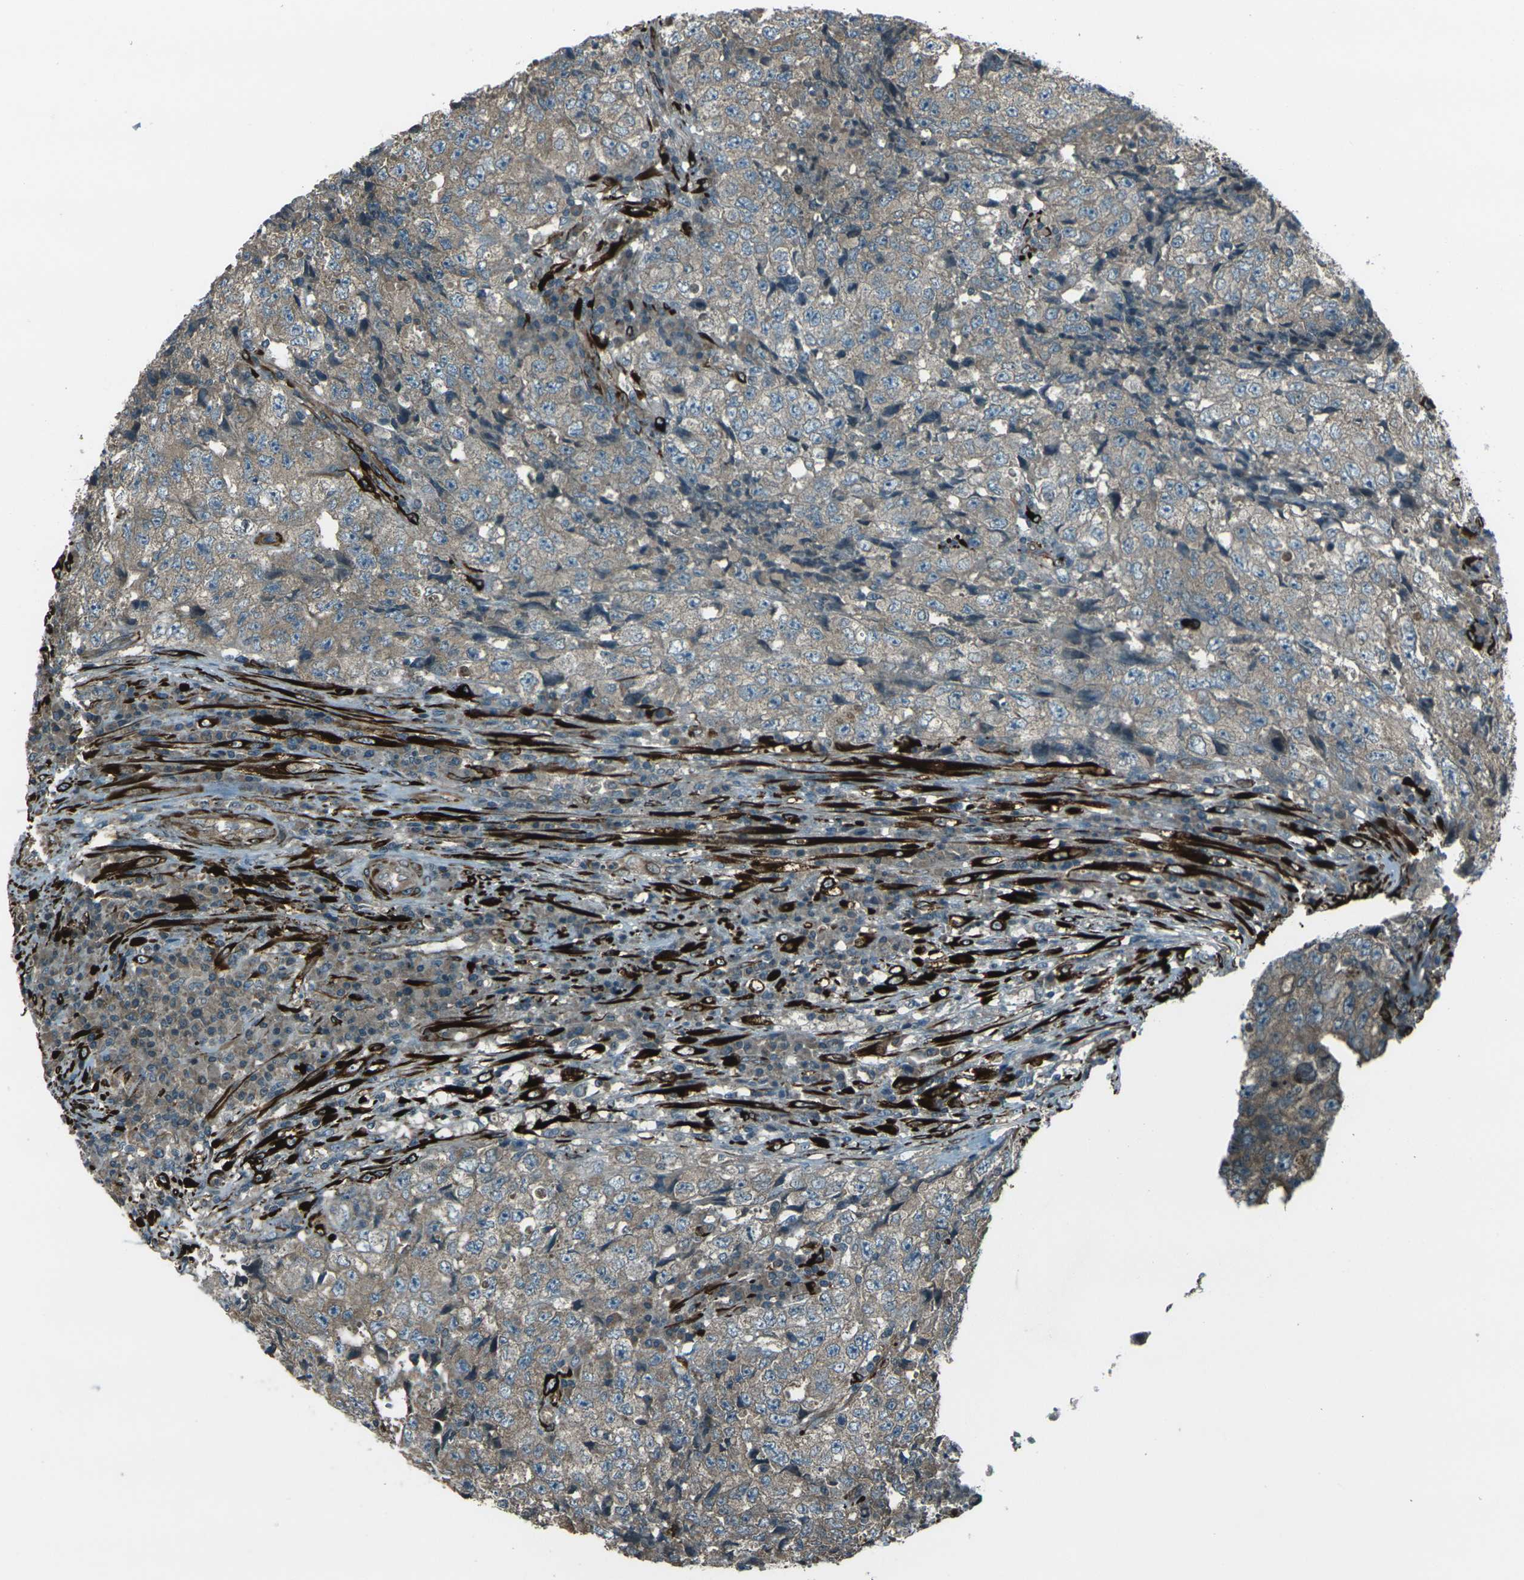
{"staining": {"intensity": "weak", "quantity": ">75%", "location": "cytoplasmic/membranous"}, "tissue": "testis cancer", "cell_type": "Tumor cells", "image_type": "cancer", "snomed": [{"axis": "morphology", "description": "Necrosis, NOS"}, {"axis": "morphology", "description": "Carcinoma, Embryonal, NOS"}, {"axis": "topography", "description": "Testis"}], "caption": "Immunohistochemical staining of human embryonal carcinoma (testis) displays low levels of weak cytoplasmic/membranous positivity in approximately >75% of tumor cells. (Brightfield microscopy of DAB IHC at high magnification).", "gene": "LSMEM1", "patient": {"sex": "male", "age": 19}}